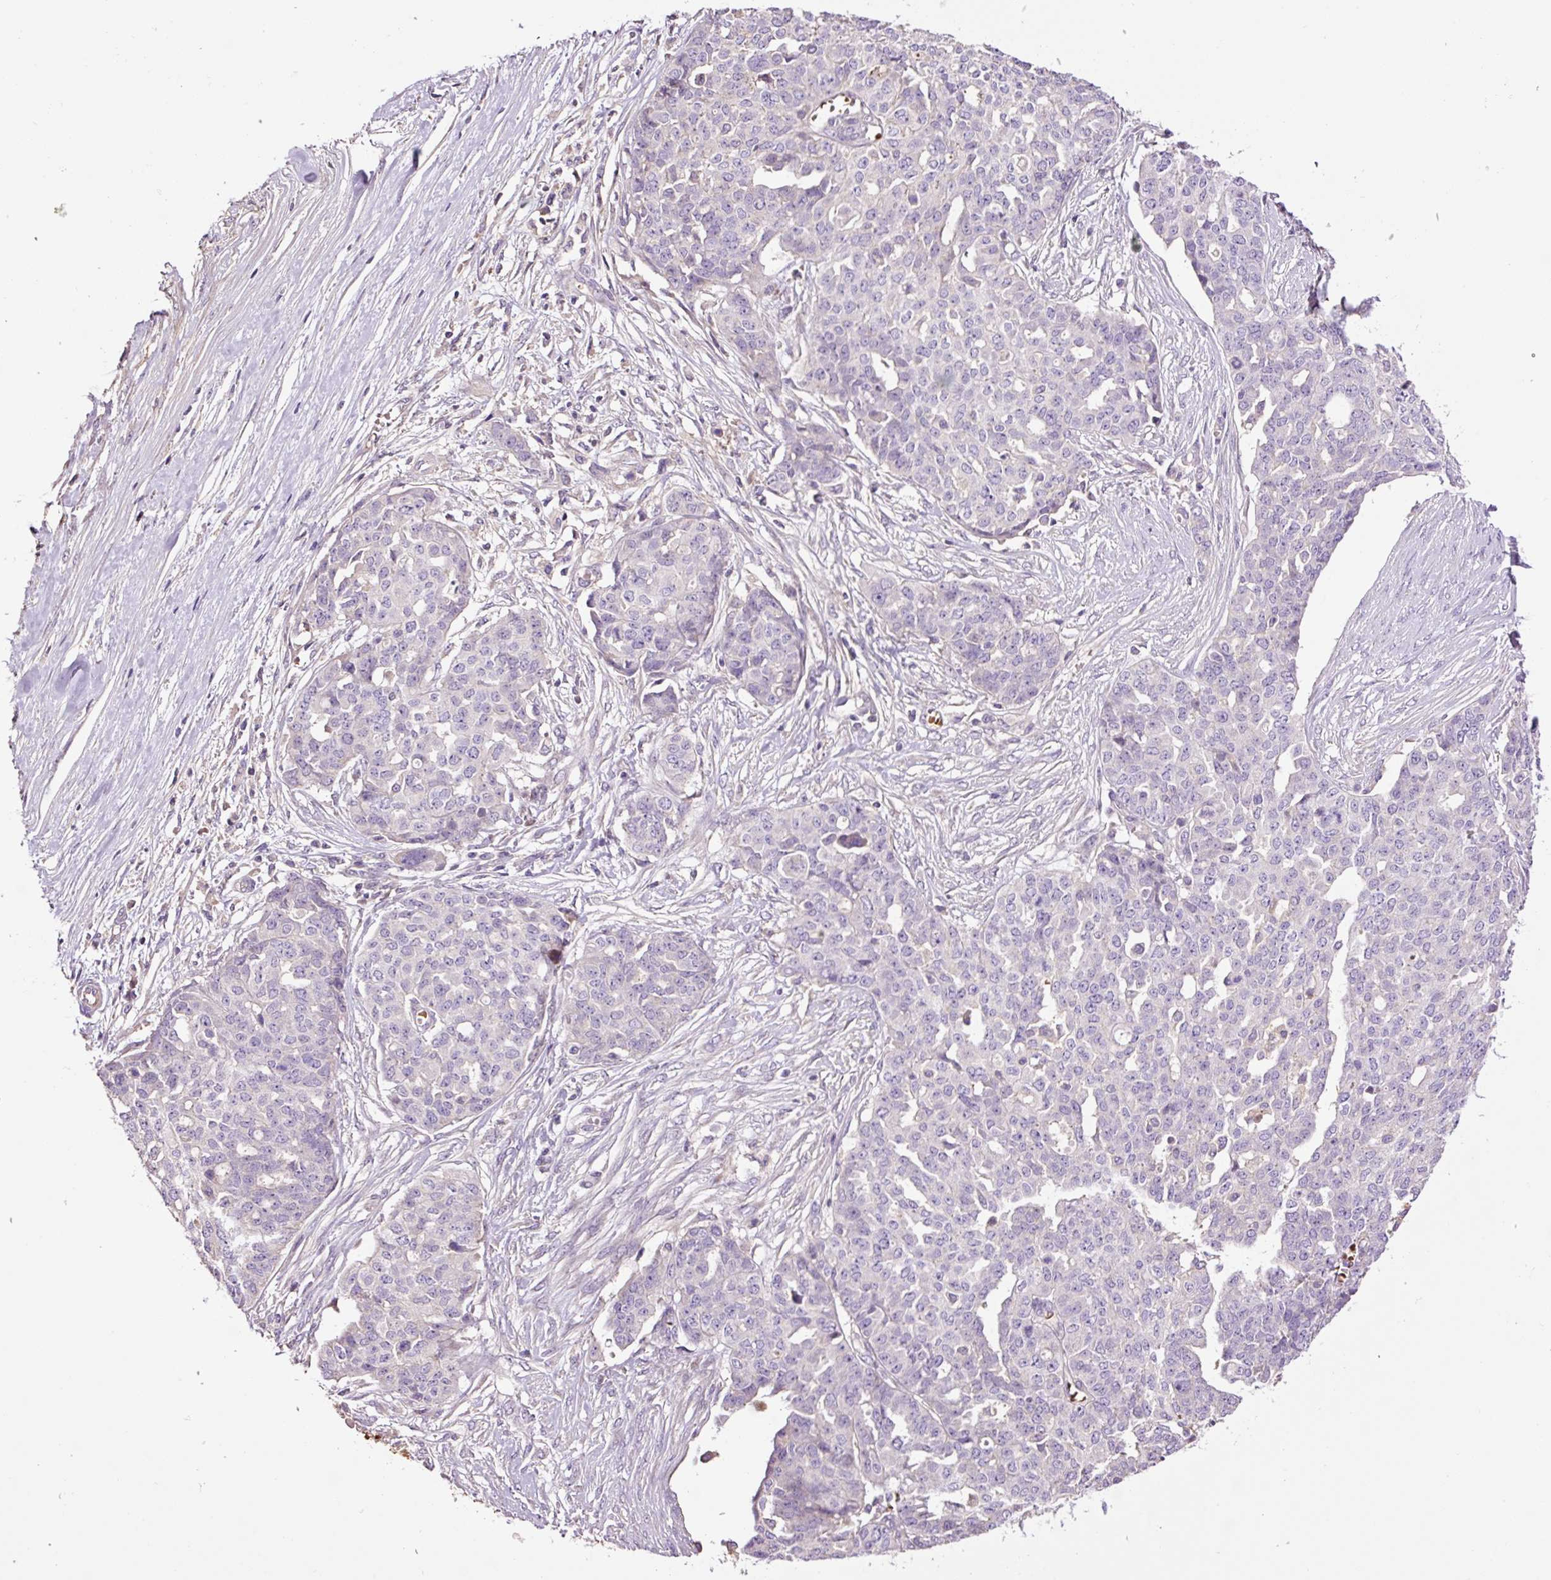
{"staining": {"intensity": "negative", "quantity": "none", "location": "none"}, "tissue": "ovarian cancer", "cell_type": "Tumor cells", "image_type": "cancer", "snomed": [{"axis": "morphology", "description": "Cystadenocarcinoma, serous, NOS"}, {"axis": "topography", "description": "Soft tissue"}, {"axis": "topography", "description": "Ovary"}], "caption": "This is an immunohistochemistry (IHC) image of ovarian serous cystadenocarcinoma. There is no expression in tumor cells.", "gene": "TMEM235", "patient": {"sex": "female", "age": 57}}